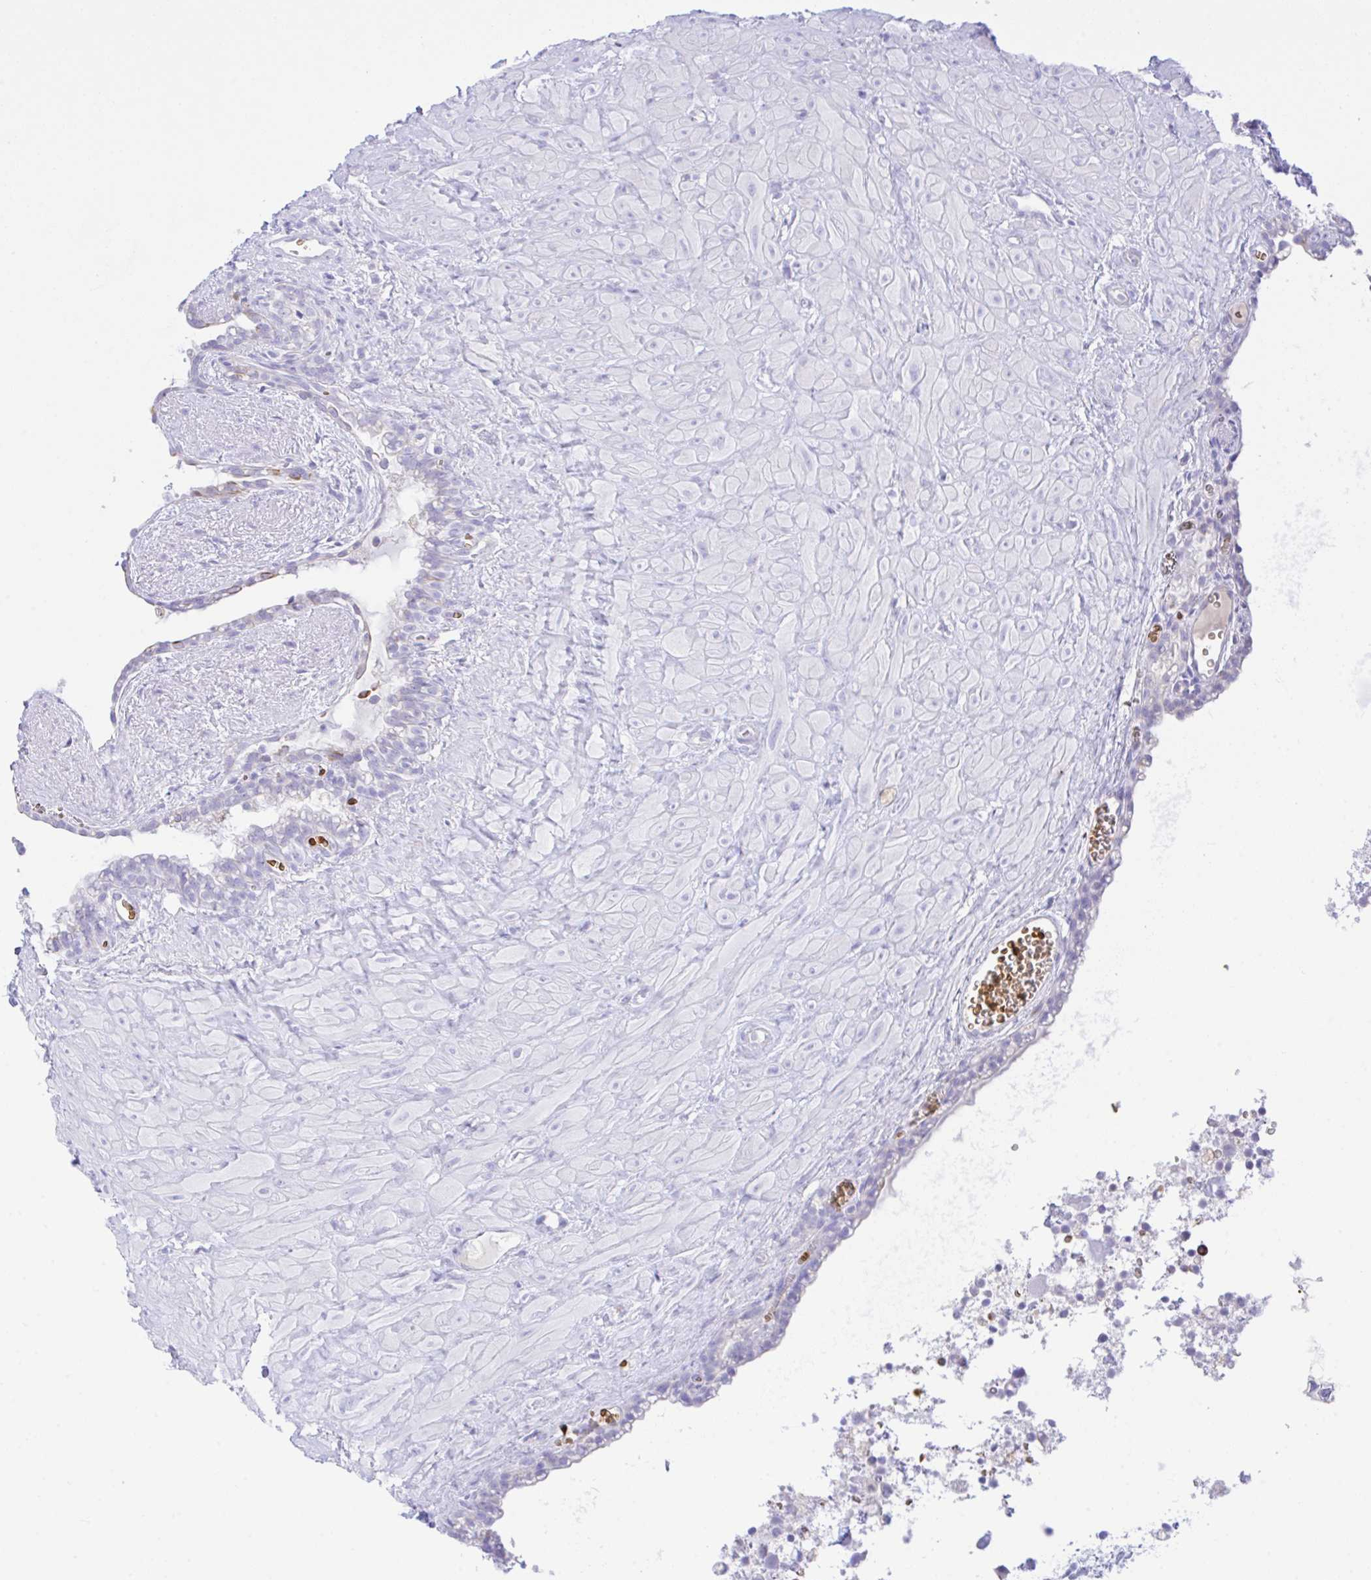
{"staining": {"intensity": "negative", "quantity": "none", "location": "none"}, "tissue": "seminal vesicle", "cell_type": "Glandular cells", "image_type": "normal", "snomed": [{"axis": "morphology", "description": "Normal tissue, NOS"}, {"axis": "topography", "description": "Seminal veicle"}], "caption": "High power microscopy micrograph of an IHC photomicrograph of unremarkable seminal vesicle, revealing no significant positivity in glandular cells.", "gene": "ZNF221", "patient": {"sex": "male", "age": 76}}